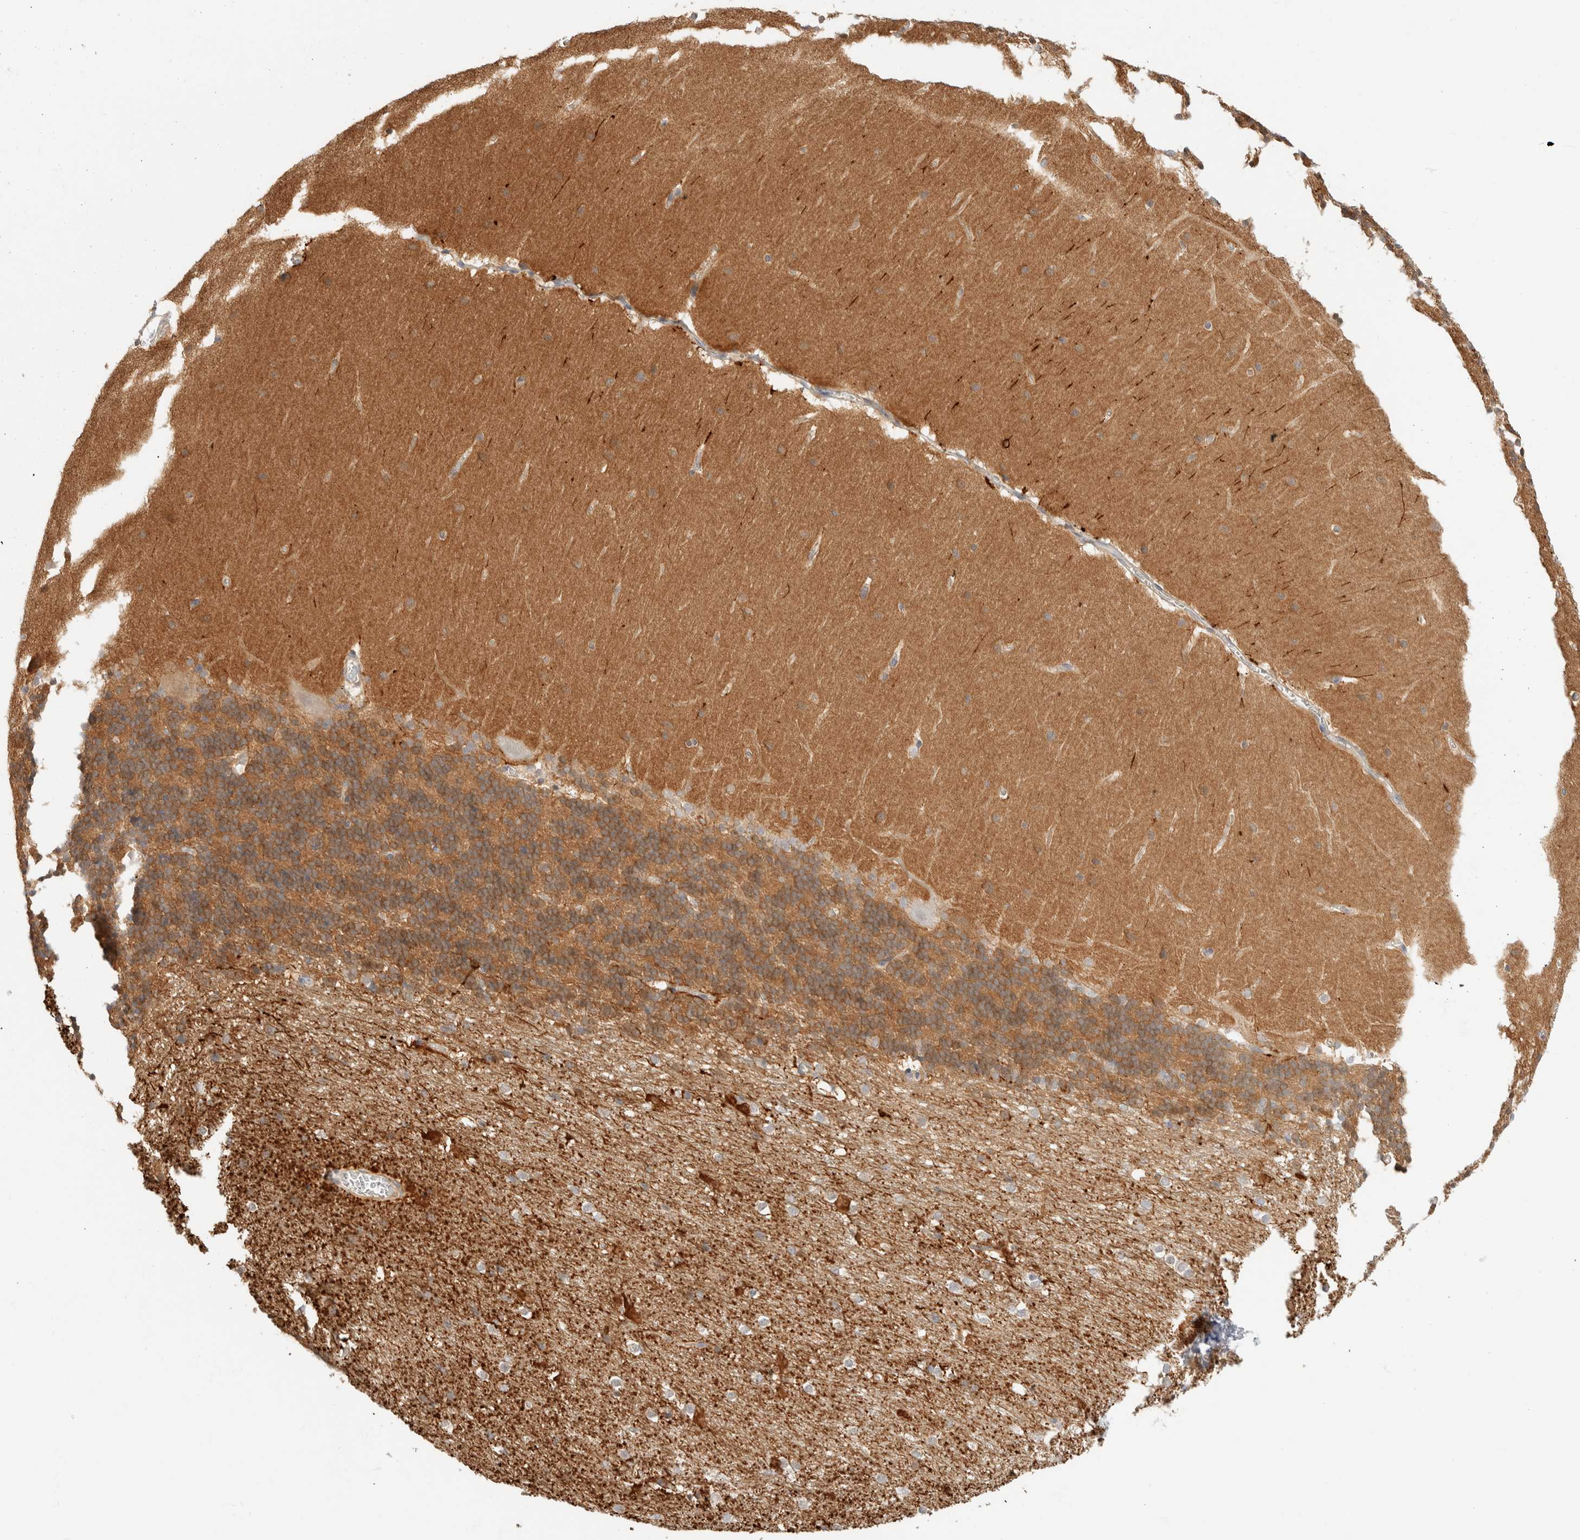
{"staining": {"intensity": "weak", "quantity": "<25%", "location": "cytoplasmic/membranous"}, "tissue": "cerebellum", "cell_type": "Cells in granular layer", "image_type": "normal", "snomed": [{"axis": "morphology", "description": "Normal tissue, NOS"}, {"axis": "topography", "description": "Cerebellum"}], "caption": "Immunohistochemistry (IHC) of normal cerebellum shows no expression in cells in granular layer. (DAB (3,3'-diaminobenzidine) immunohistochemistry with hematoxylin counter stain).", "gene": "GPI", "patient": {"sex": "female", "age": 19}}